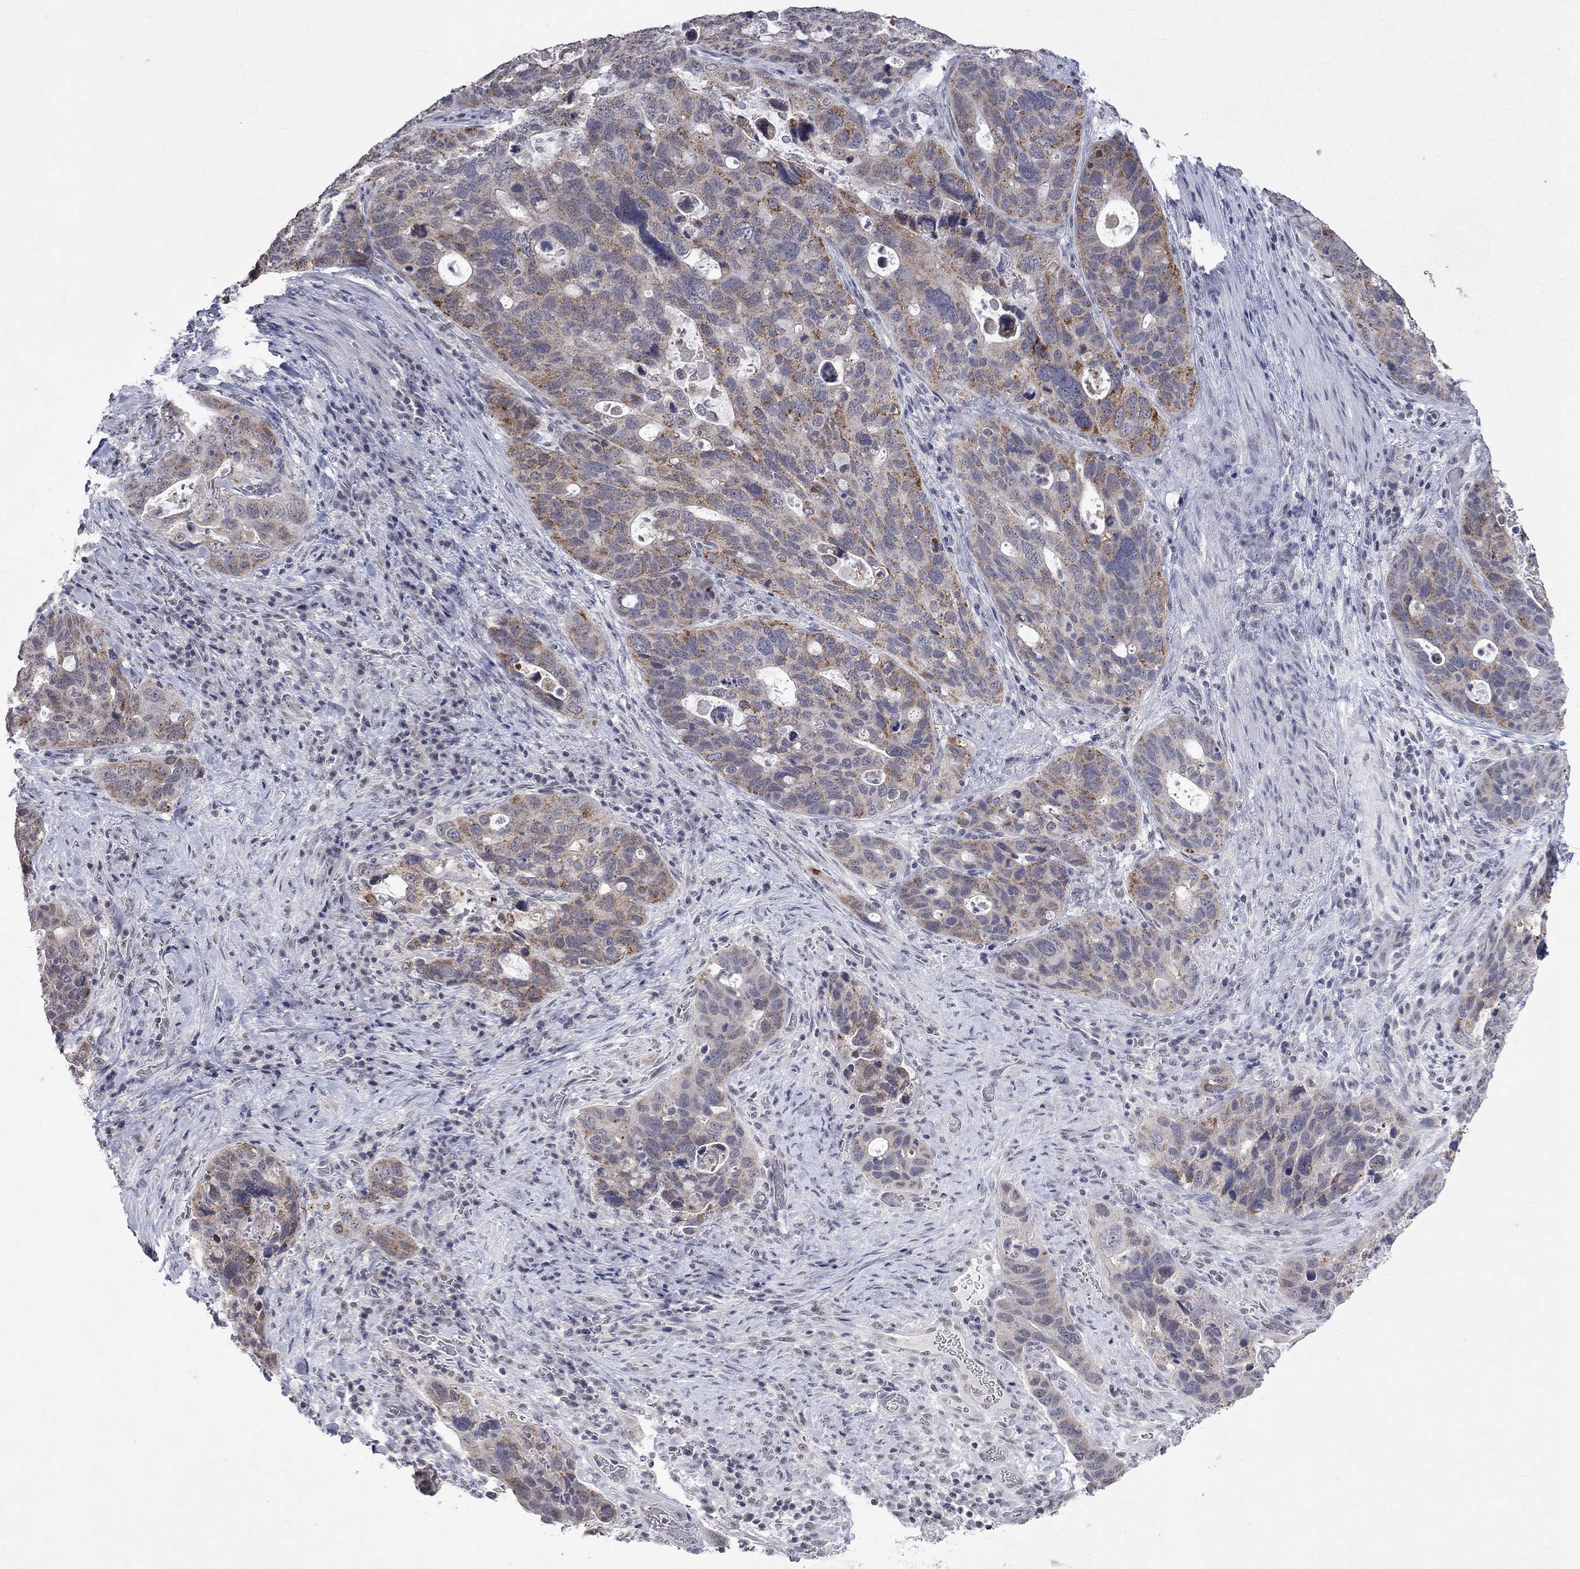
{"staining": {"intensity": "moderate", "quantity": "<25%", "location": "cytoplasmic/membranous"}, "tissue": "stomach cancer", "cell_type": "Tumor cells", "image_type": "cancer", "snomed": [{"axis": "morphology", "description": "Adenocarcinoma, NOS"}, {"axis": "topography", "description": "Stomach"}], "caption": "Immunohistochemistry micrograph of neoplastic tissue: stomach adenocarcinoma stained using immunohistochemistry (IHC) reveals low levels of moderate protein expression localized specifically in the cytoplasmic/membranous of tumor cells, appearing as a cytoplasmic/membranous brown color.", "gene": "TMEM143", "patient": {"sex": "male", "age": 54}}